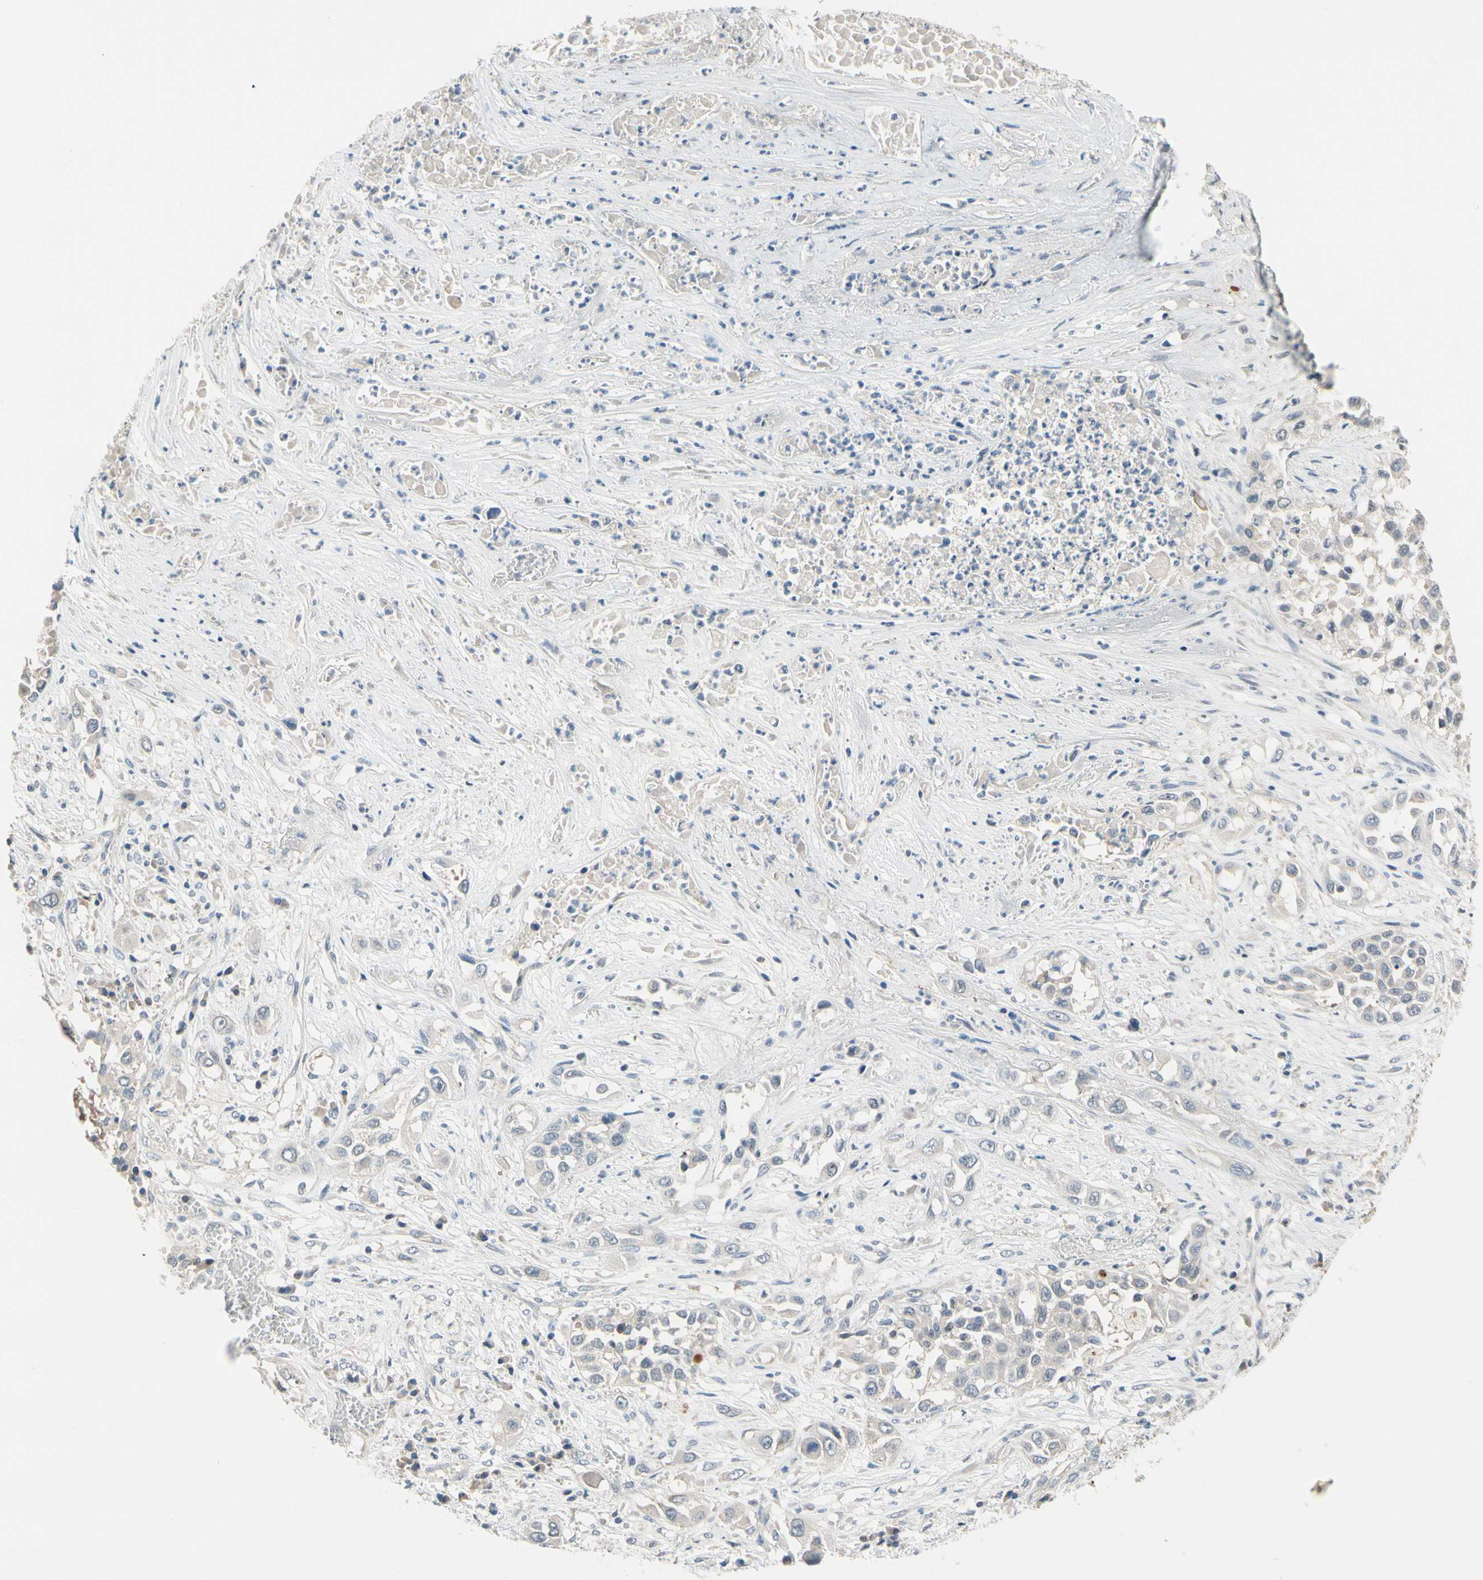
{"staining": {"intensity": "negative", "quantity": "none", "location": "none"}, "tissue": "lung cancer", "cell_type": "Tumor cells", "image_type": "cancer", "snomed": [{"axis": "morphology", "description": "Squamous cell carcinoma, NOS"}, {"axis": "topography", "description": "Lung"}], "caption": "This image is of lung cancer (squamous cell carcinoma) stained with immunohistochemistry to label a protein in brown with the nuclei are counter-stained blue. There is no positivity in tumor cells.", "gene": "SLC27A6", "patient": {"sex": "male", "age": 71}}